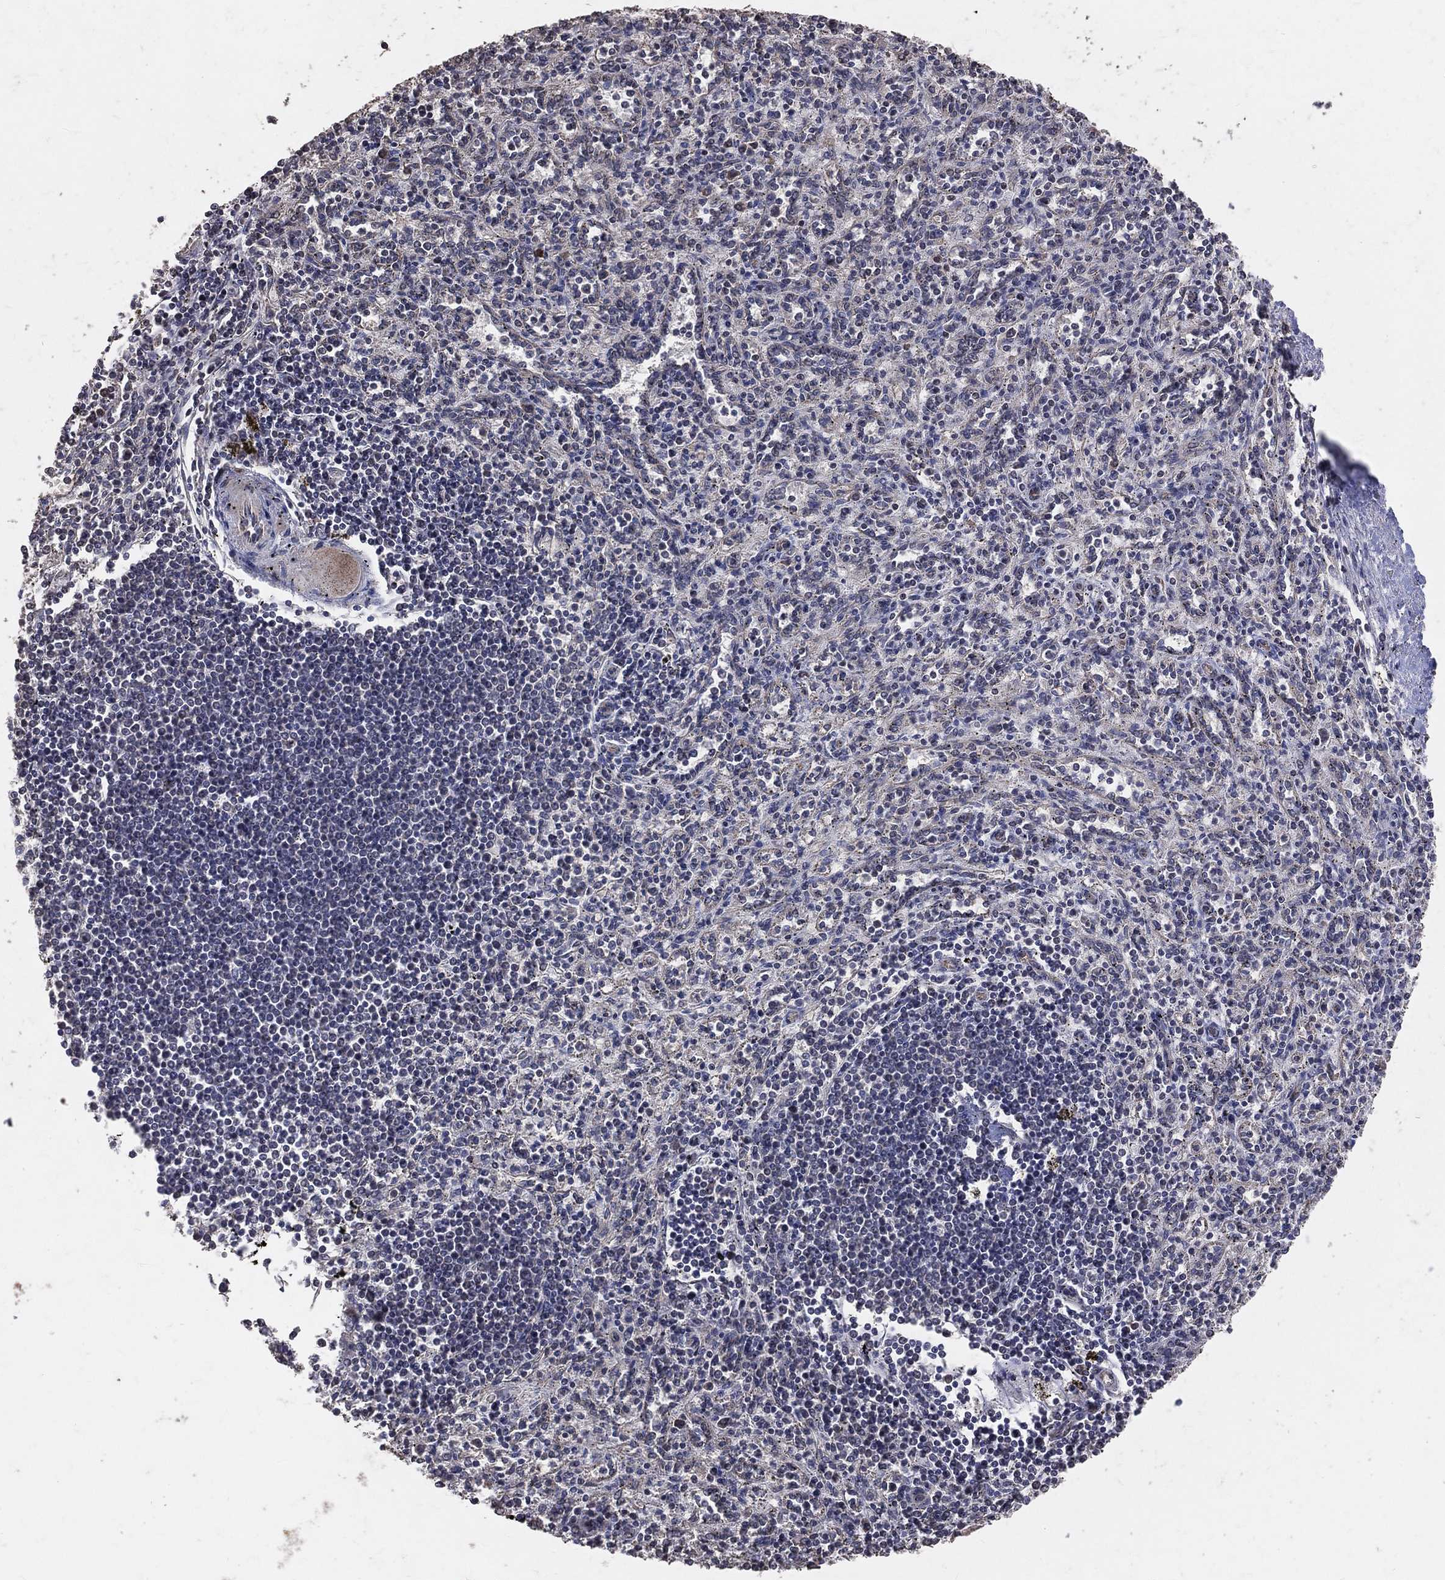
{"staining": {"intensity": "negative", "quantity": "none", "location": "none"}, "tissue": "spleen", "cell_type": "Cells in red pulp", "image_type": "normal", "snomed": [{"axis": "morphology", "description": "Normal tissue, NOS"}, {"axis": "topography", "description": "Spleen"}], "caption": "An immunohistochemistry (IHC) image of unremarkable spleen is shown. There is no staining in cells in red pulp of spleen.", "gene": "LY6K", "patient": {"sex": "male", "age": 69}}